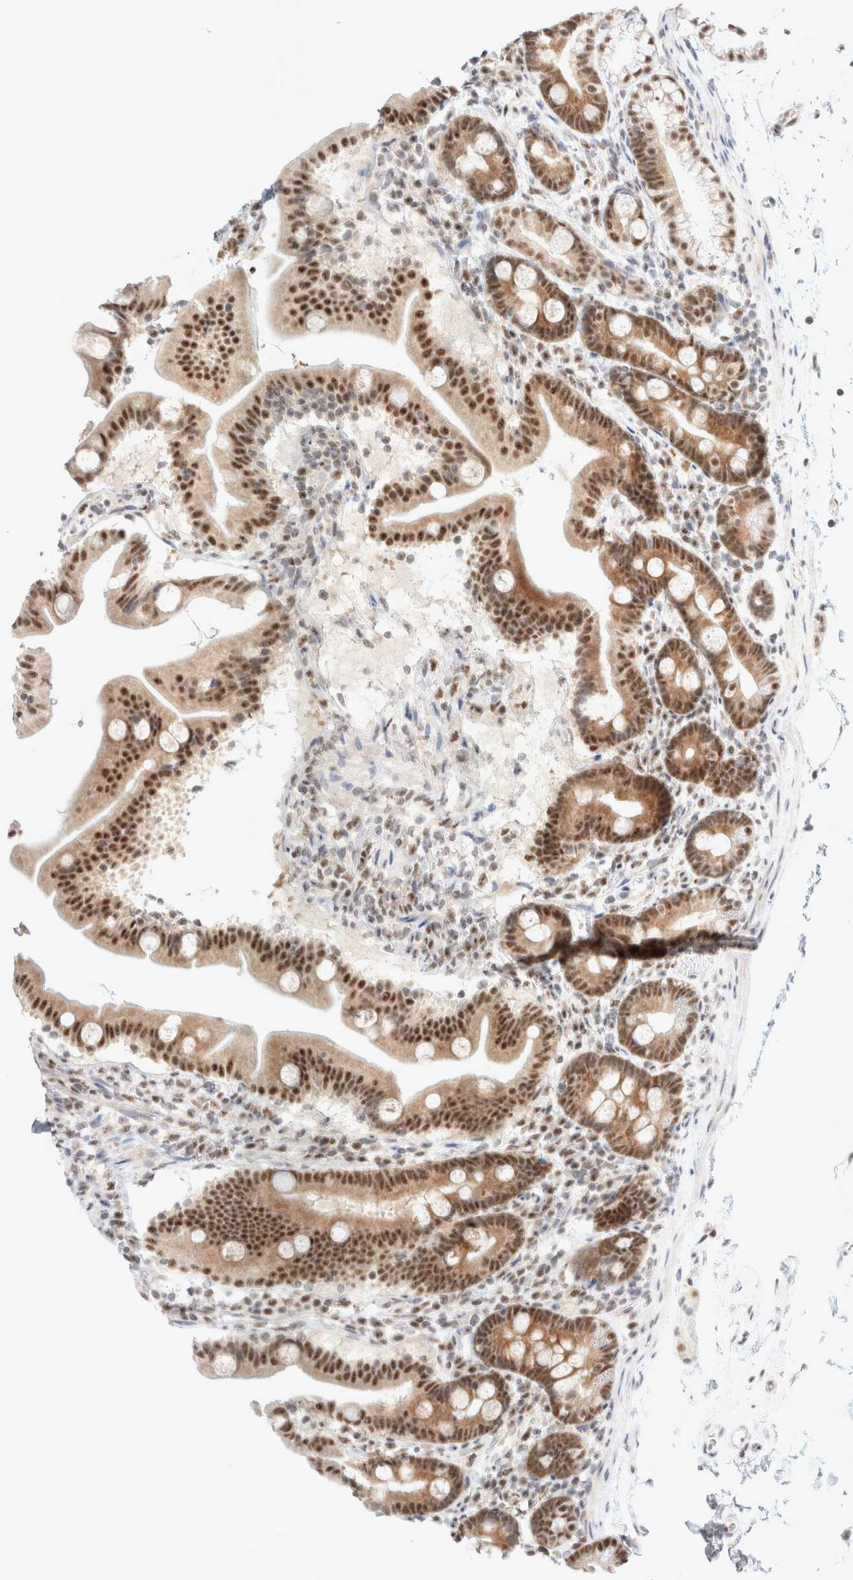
{"staining": {"intensity": "strong", "quantity": ">75%", "location": "cytoplasmic/membranous,nuclear"}, "tissue": "duodenum", "cell_type": "Glandular cells", "image_type": "normal", "snomed": [{"axis": "morphology", "description": "Normal tissue, NOS"}, {"axis": "topography", "description": "Duodenum"}], "caption": "Human duodenum stained for a protein (brown) exhibits strong cytoplasmic/membranous,nuclear positive expression in about >75% of glandular cells.", "gene": "TRMT12", "patient": {"sex": "male", "age": 54}}